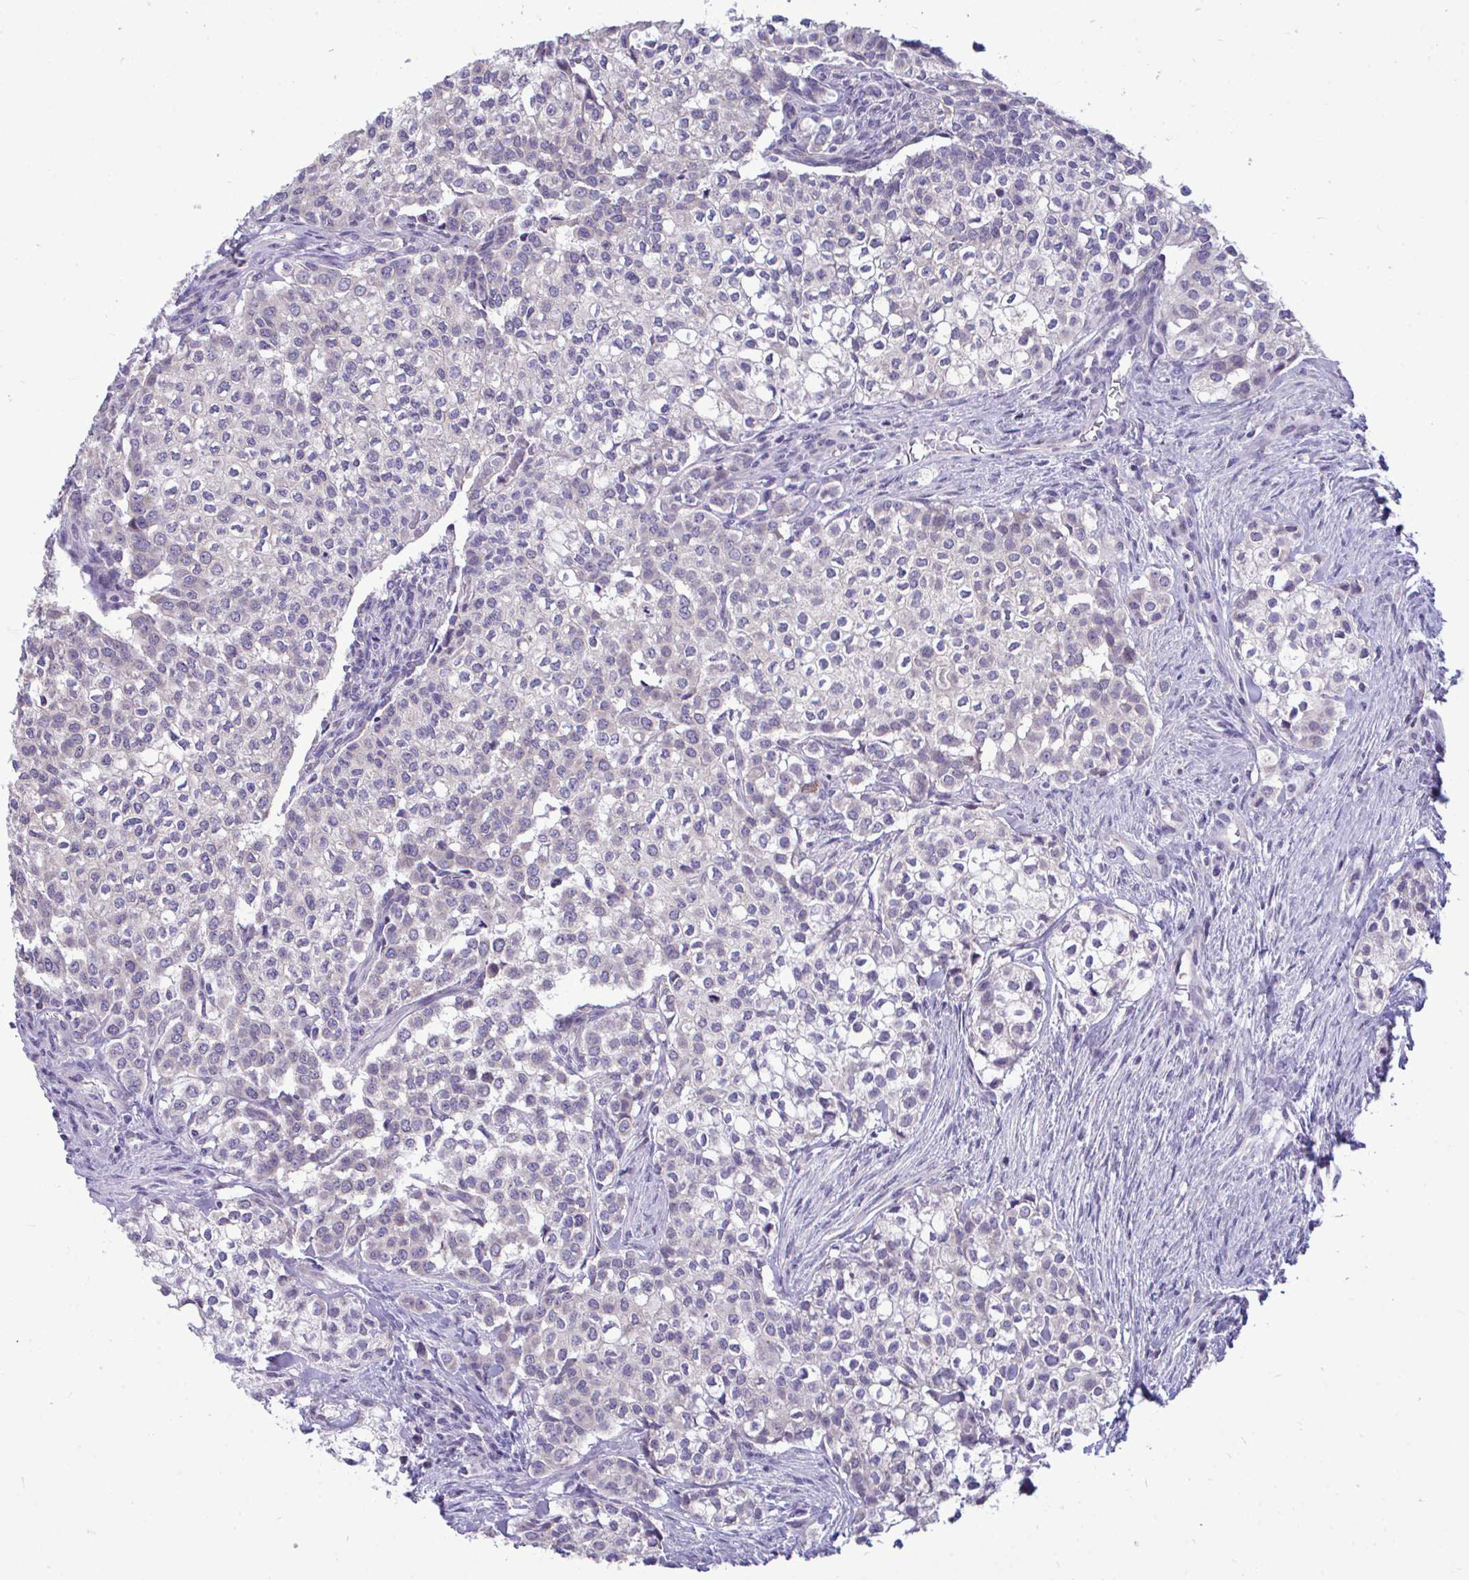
{"staining": {"intensity": "negative", "quantity": "none", "location": "none"}, "tissue": "head and neck cancer", "cell_type": "Tumor cells", "image_type": "cancer", "snomed": [{"axis": "morphology", "description": "Adenocarcinoma, NOS"}, {"axis": "topography", "description": "Head-Neck"}], "caption": "Immunohistochemistry (IHC) of adenocarcinoma (head and neck) shows no expression in tumor cells. Nuclei are stained in blue.", "gene": "PIGK", "patient": {"sex": "male", "age": 81}}